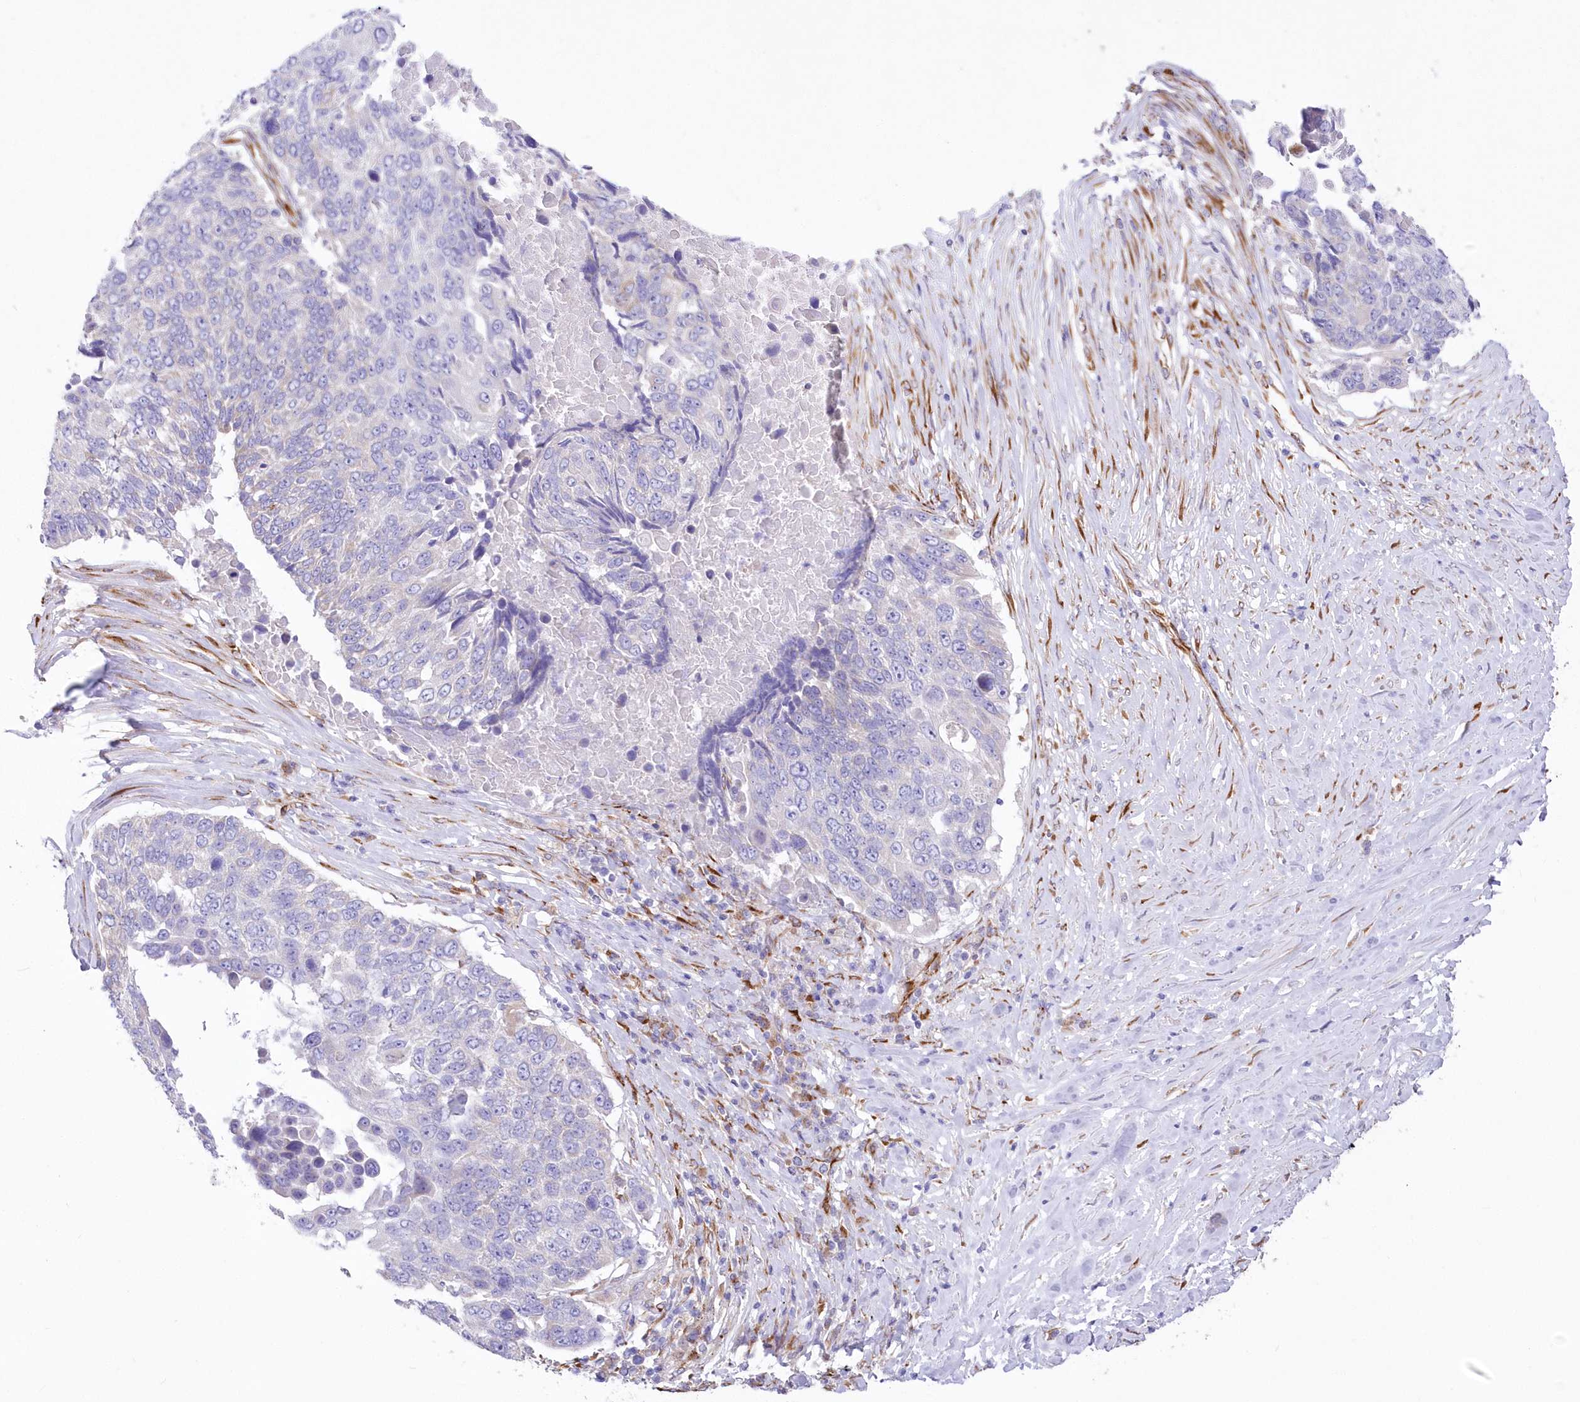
{"staining": {"intensity": "negative", "quantity": "none", "location": "none"}, "tissue": "lung cancer", "cell_type": "Tumor cells", "image_type": "cancer", "snomed": [{"axis": "morphology", "description": "Squamous cell carcinoma, NOS"}, {"axis": "topography", "description": "Lung"}], "caption": "This is a image of immunohistochemistry (IHC) staining of lung squamous cell carcinoma, which shows no staining in tumor cells.", "gene": "YTHDC2", "patient": {"sex": "male", "age": 66}}